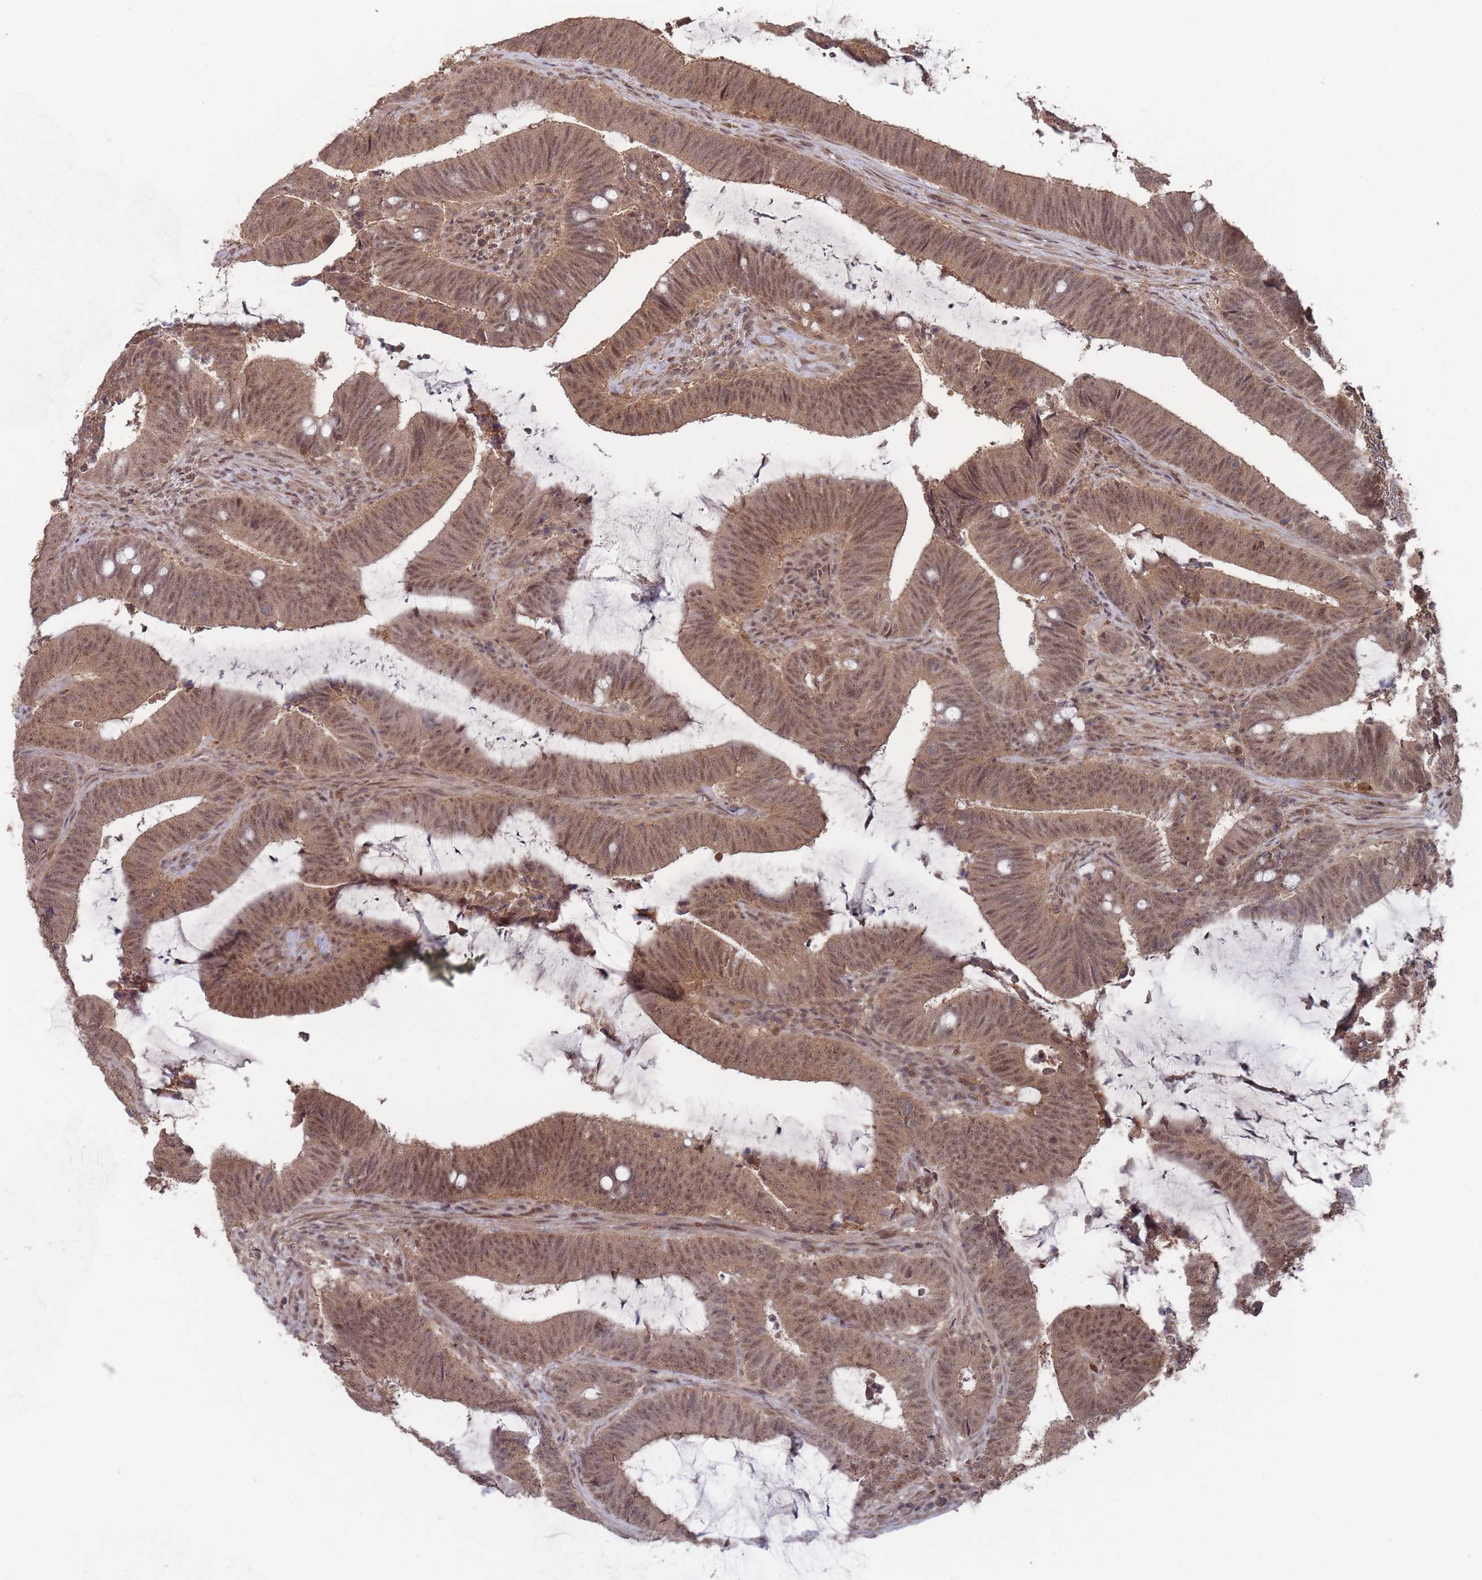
{"staining": {"intensity": "moderate", "quantity": ">75%", "location": "cytoplasmic/membranous,nuclear"}, "tissue": "colorectal cancer", "cell_type": "Tumor cells", "image_type": "cancer", "snomed": [{"axis": "morphology", "description": "Adenocarcinoma, NOS"}, {"axis": "topography", "description": "Colon"}], "caption": "Human adenocarcinoma (colorectal) stained with a protein marker reveals moderate staining in tumor cells.", "gene": "SF3B1", "patient": {"sex": "female", "age": 43}}